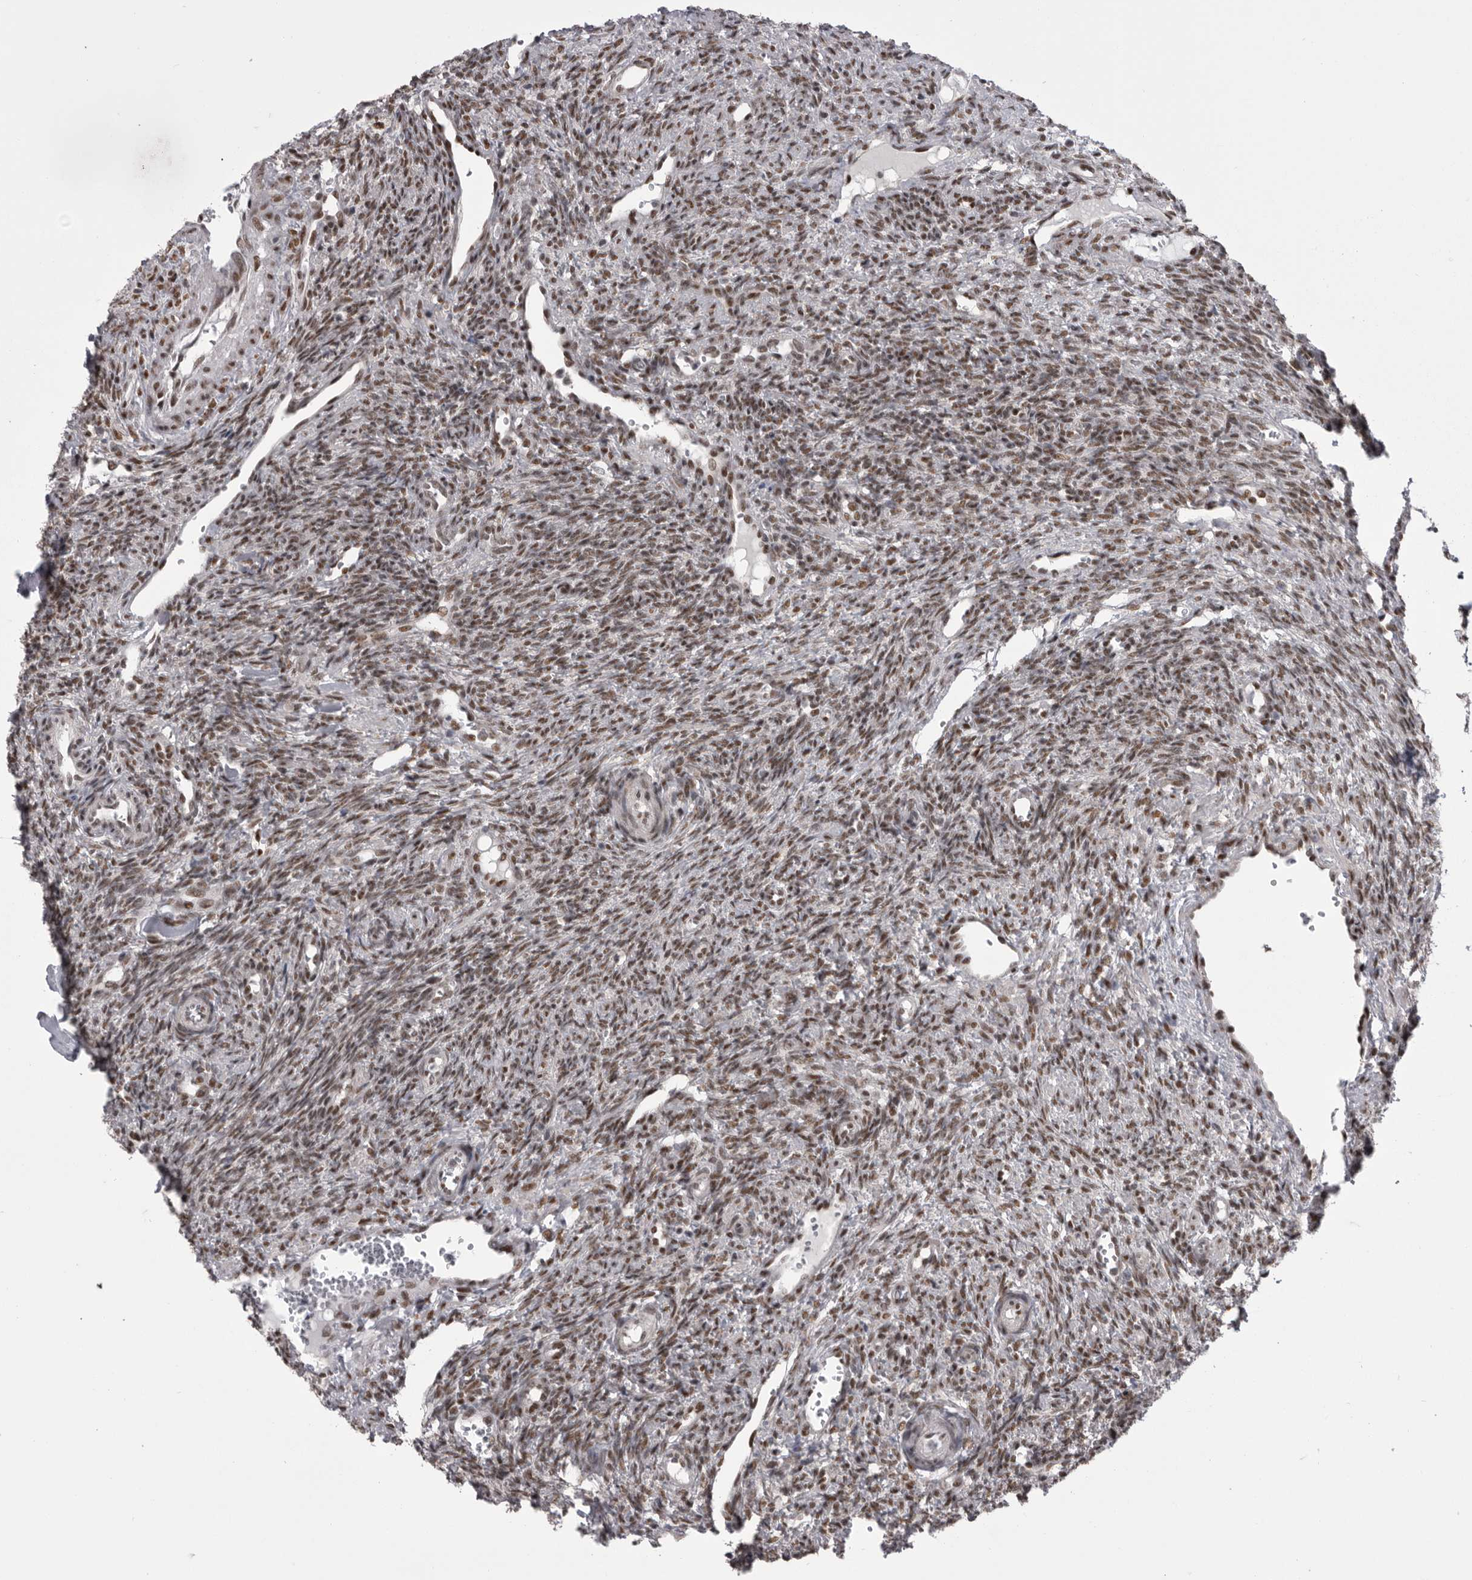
{"staining": {"intensity": "weak", "quantity": ">75%", "location": "nuclear"}, "tissue": "ovary", "cell_type": "Follicle cells", "image_type": "normal", "snomed": [{"axis": "morphology", "description": "Normal tissue, NOS"}, {"axis": "topography", "description": "Ovary"}], "caption": "Normal ovary shows weak nuclear positivity in about >75% of follicle cells, visualized by immunohistochemistry. The staining was performed using DAB (3,3'-diaminobenzidine), with brown indicating positive protein expression. Nuclei are stained blue with hematoxylin.", "gene": "MEPCE", "patient": {"sex": "female", "age": 41}}